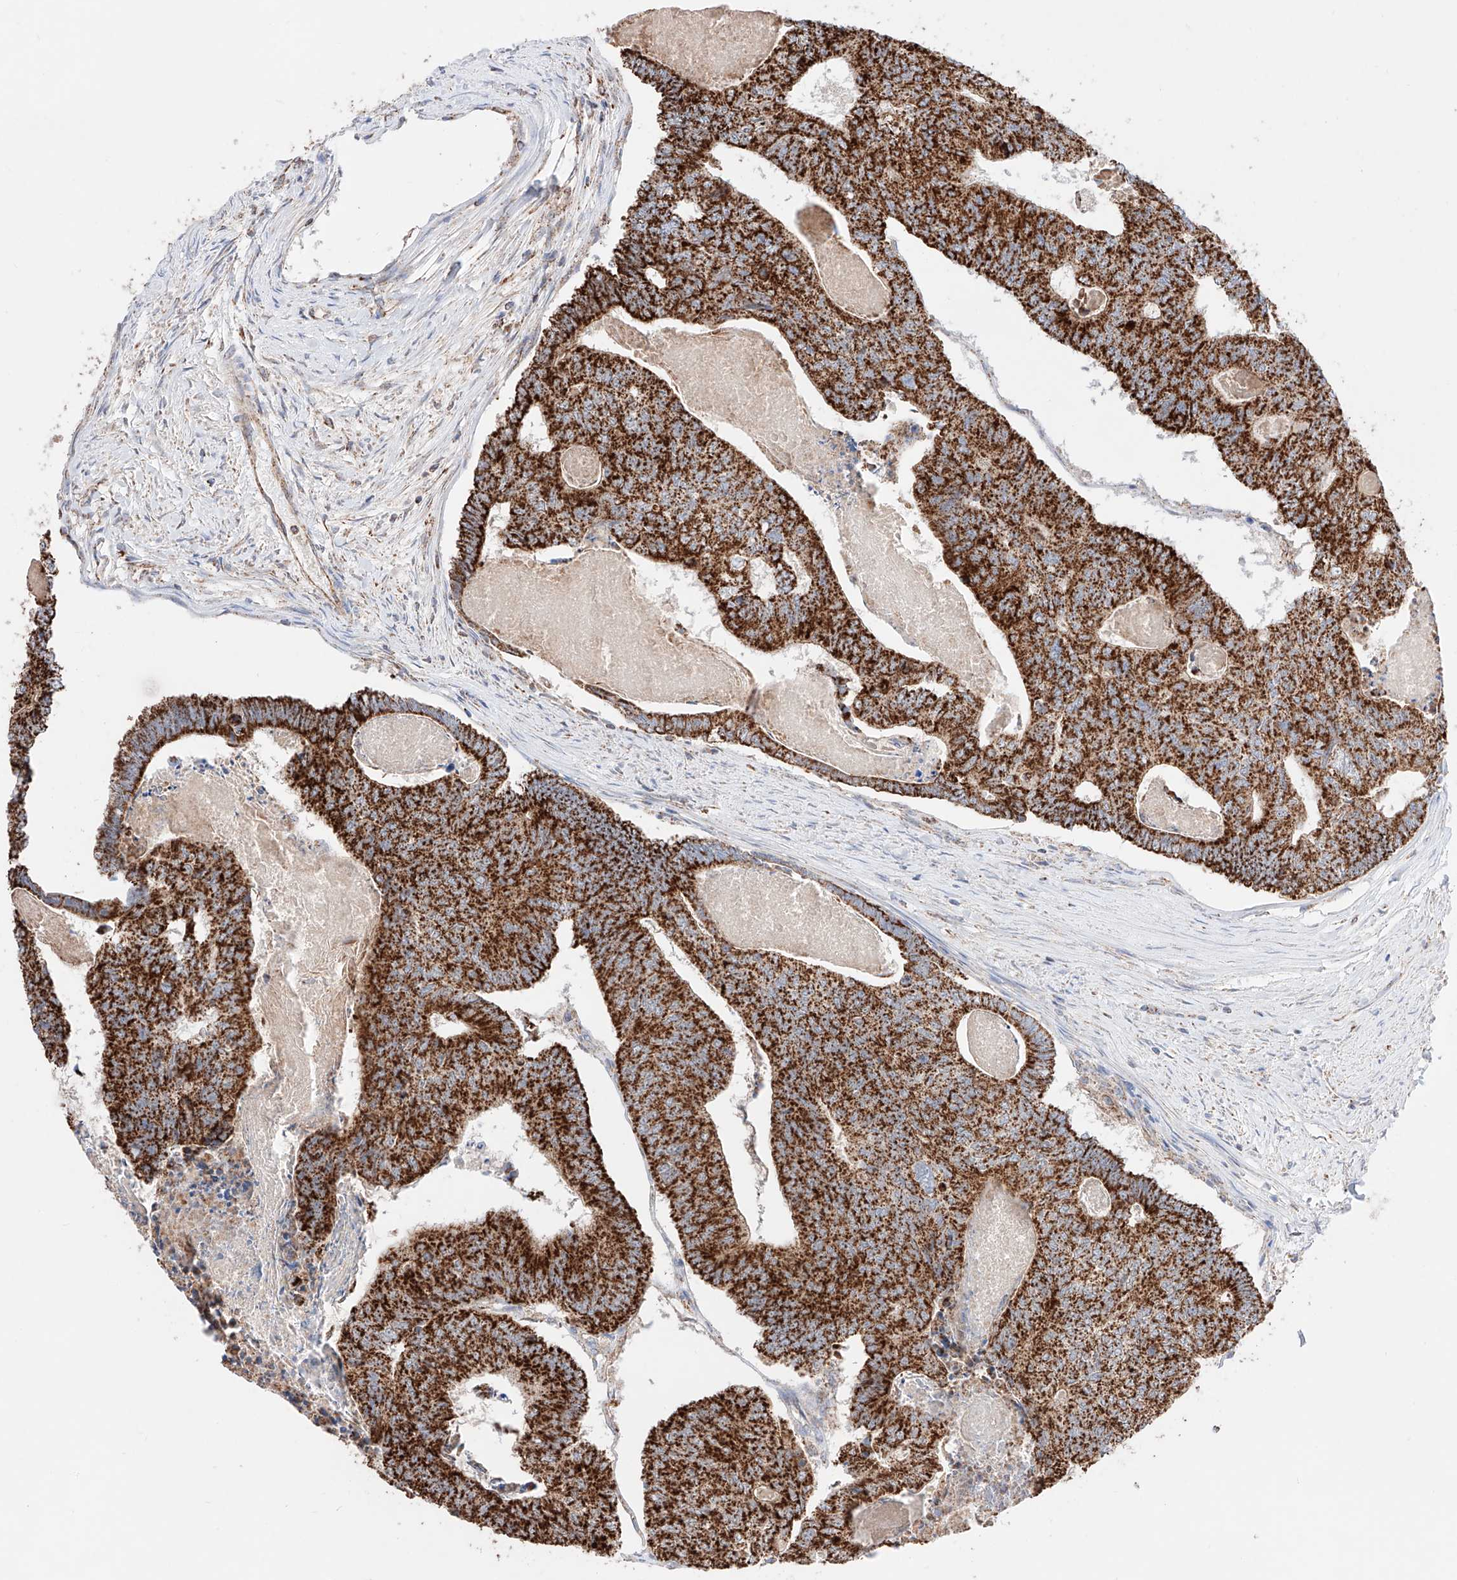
{"staining": {"intensity": "strong", "quantity": ">75%", "location": "cytoplasmic/membranous"}, "tissue": "colorectal cancer", "cell_type": "Tumor cells", "image_type": "cancer", "snomed": [{"axis": "morphology", "description": "Adenocarcinoma, NOS"}, {"axis": "topography", "description": "Colon"}], "caption": "Immunohistochemical staining of human adenocarcinoma (colorectal) displays high levels of strong cytoplasmic/membranous expression in about >75% of tumor cells.", "gene": "KTI12", "patient": {"sex": "female", "age": 67}}